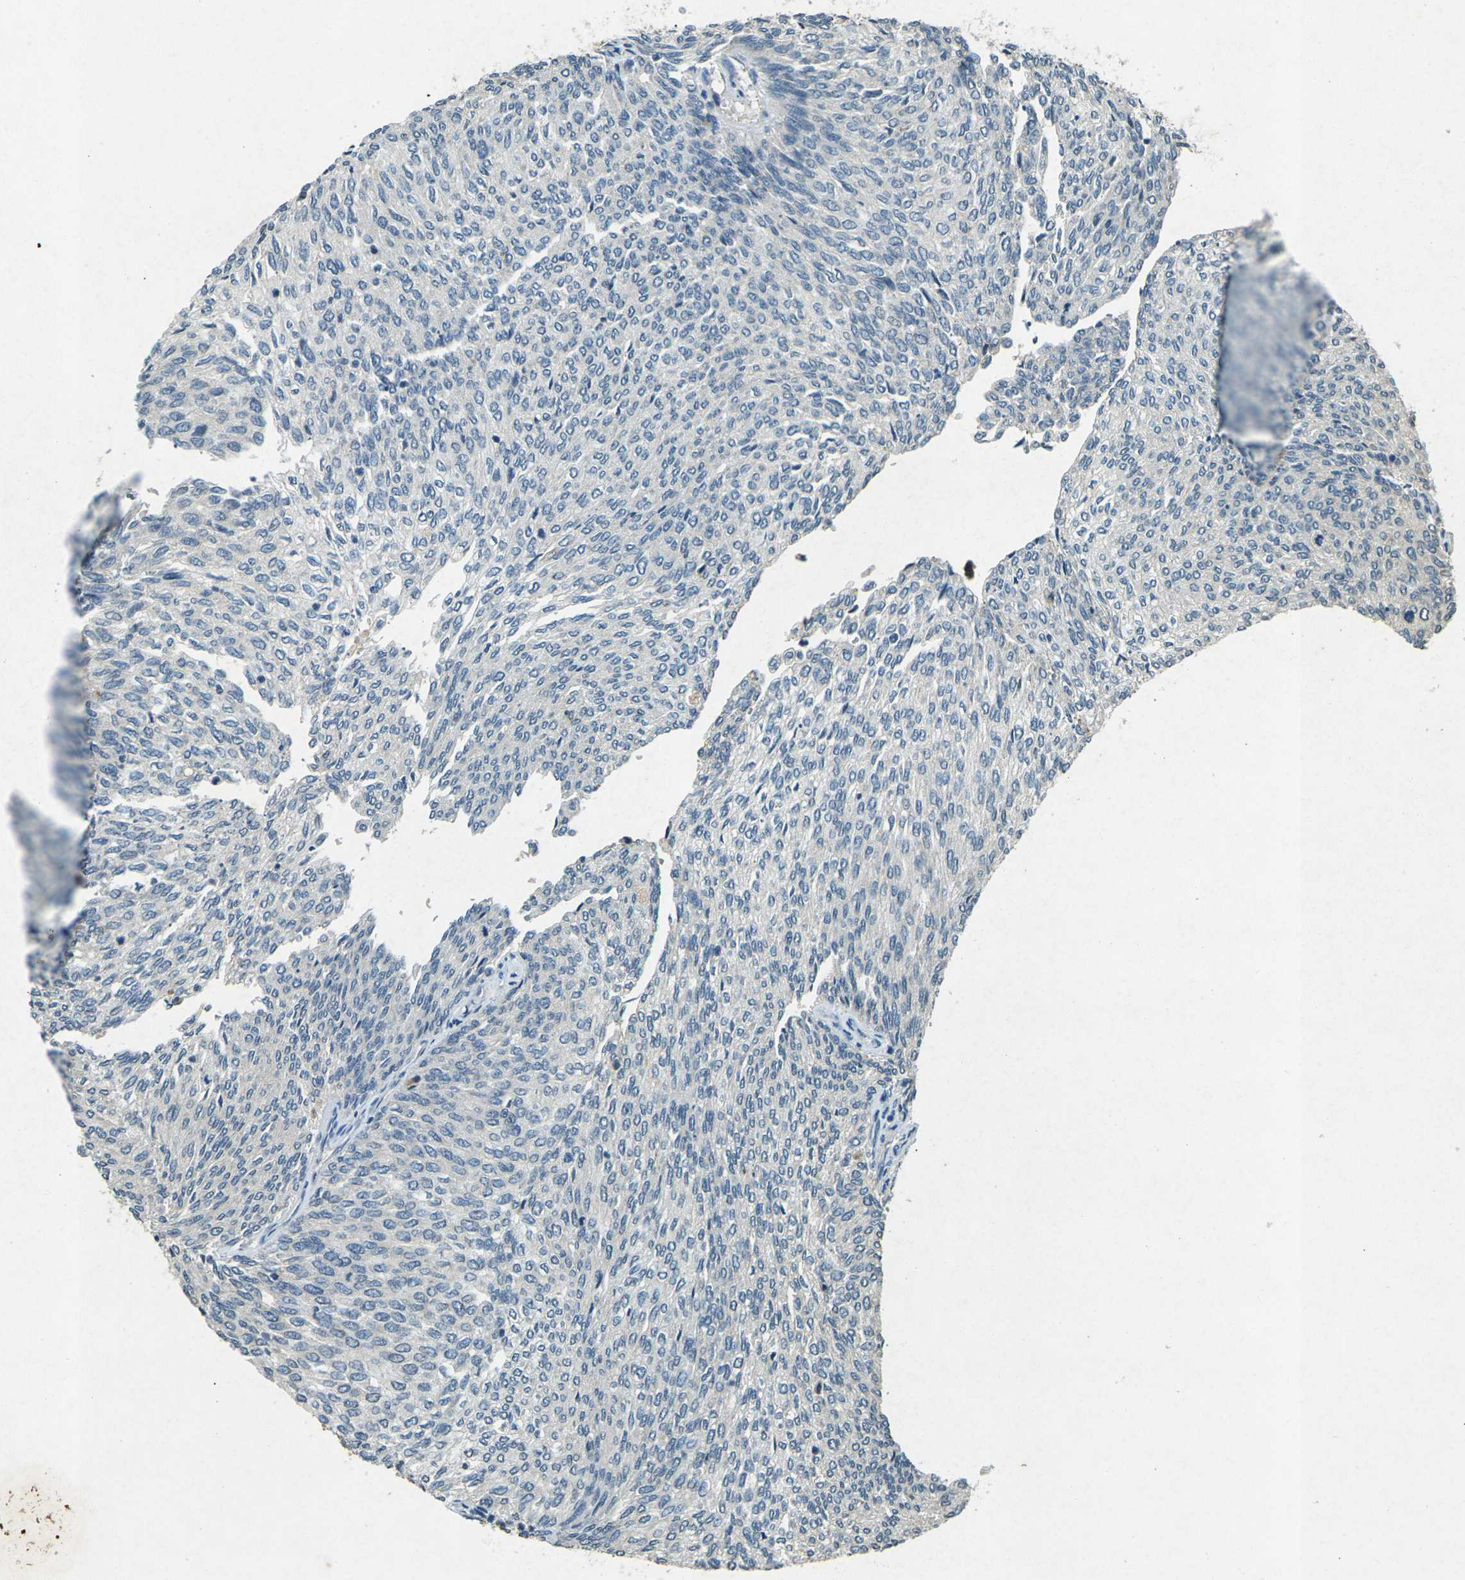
{"staining": {"intensity": "negative", "quantity": "none", "location": "none"}, "tissue": "urothelial cancer", "cell_type": "Tumor cells", "image_type": "cancer", "snomed": [{"axis": "morphology", "description": "Urothelial carcinoma, Low grade"}, {"axis": "topography", "description": "Urinary bladder"}], "caption": "High magnification brightfield microscopy of low-grade urothelial carcinoma stained with DAB (3,3'-diaminobenzidine) (brown) and counterstained with hematoxylin (blue): tumor cells show no significant positivity.", "gene": "PDE2A", "patient": {"sex": "female", "age": 79}}